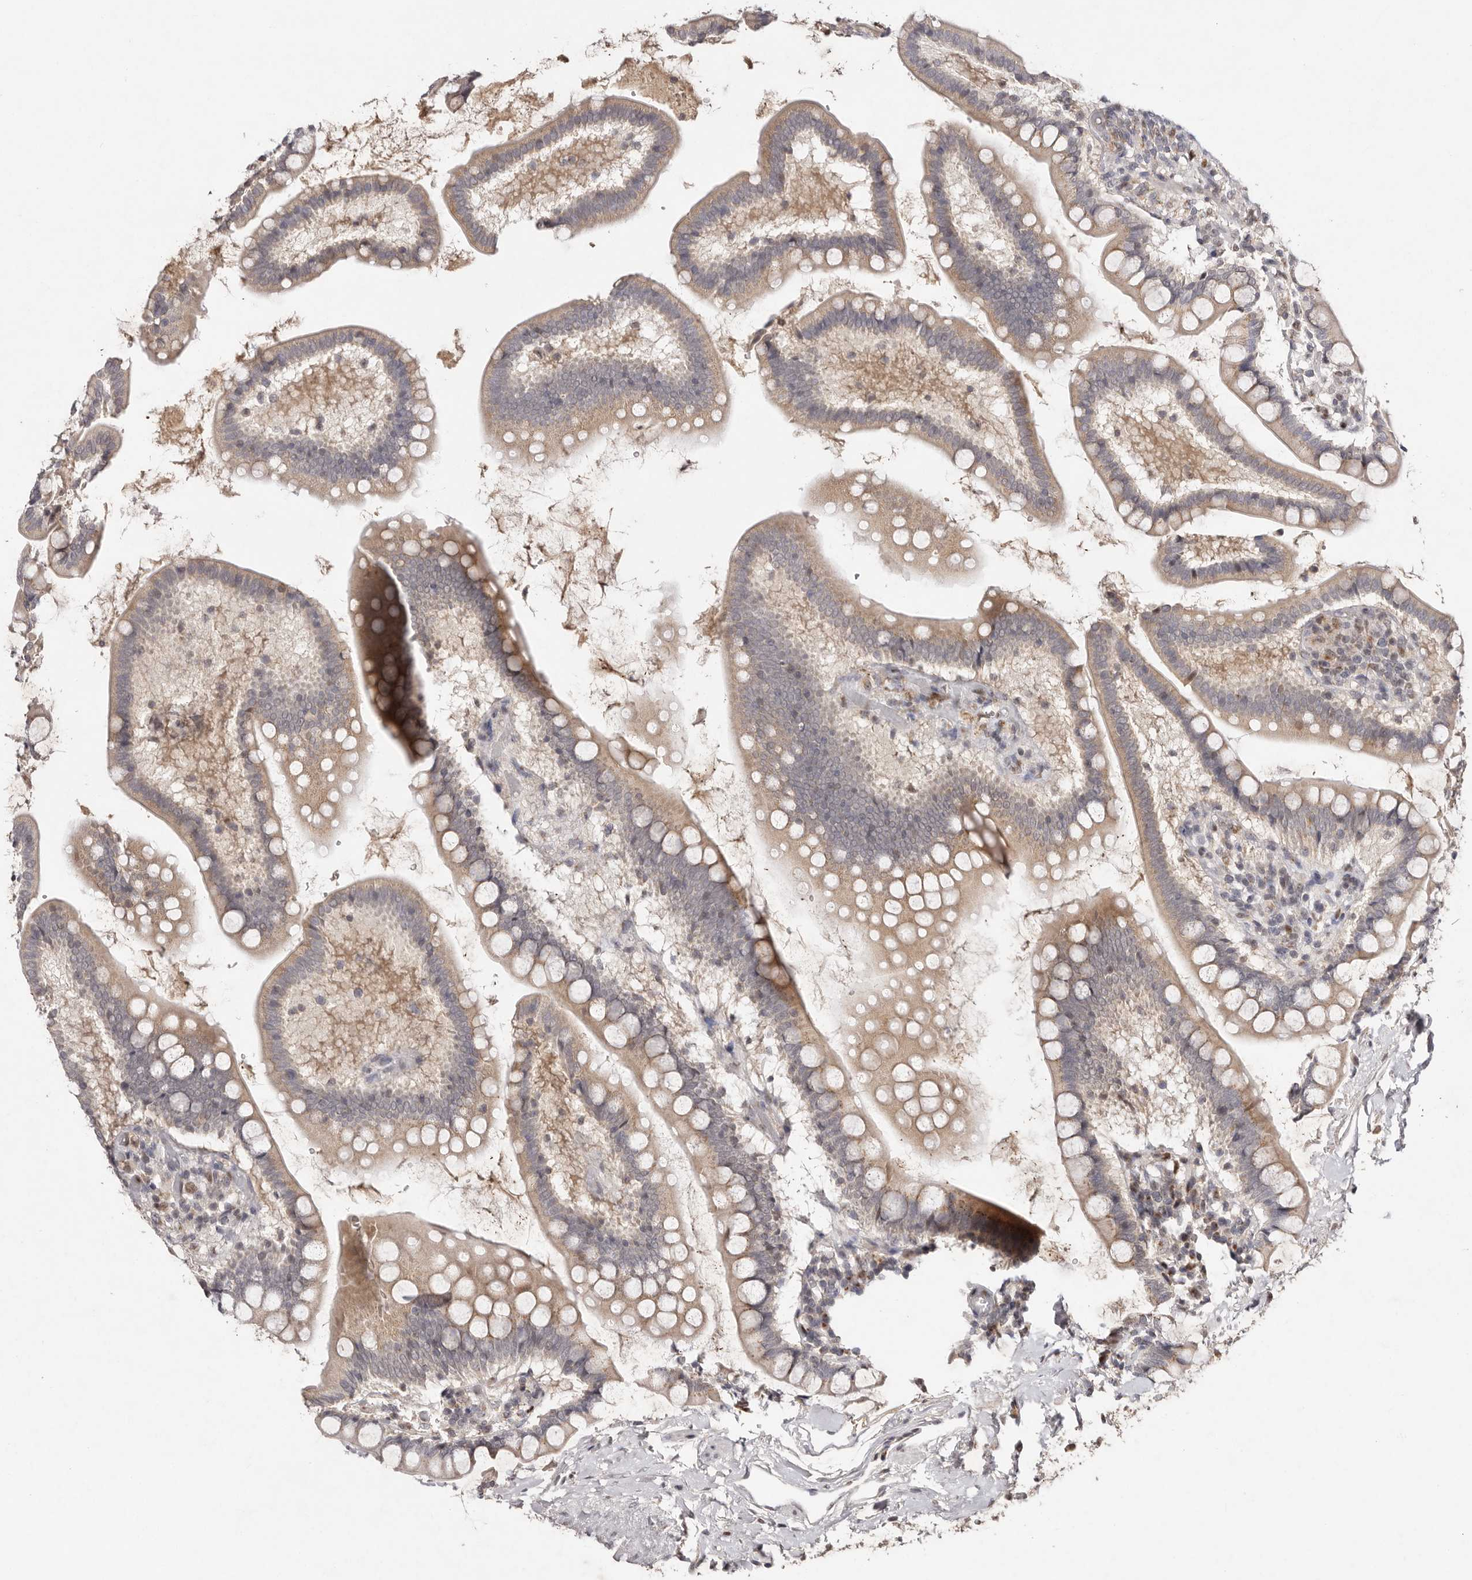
{"staining": {"intensity": "strong", "quantity": "25%-75%", "location": "cytoplasmic/membranous,nuclear"}, "tissue": "small intestine", "cell_type": "Glandular cells", "image_type": "normal", "snomed": [{"axis": "morphology", "description": "Normal tissue, NOS"}, {"axis": "topography", "description": "Small intestine"}], "caption": "Glandular cells demonstrate high levels of strong cytoplasmic/membranous,nuclear staining in approximately 25%-75% of cells in normal human small intestine.", "gene": "KLF7", "patient": {"sex": "female", "age": 84}}